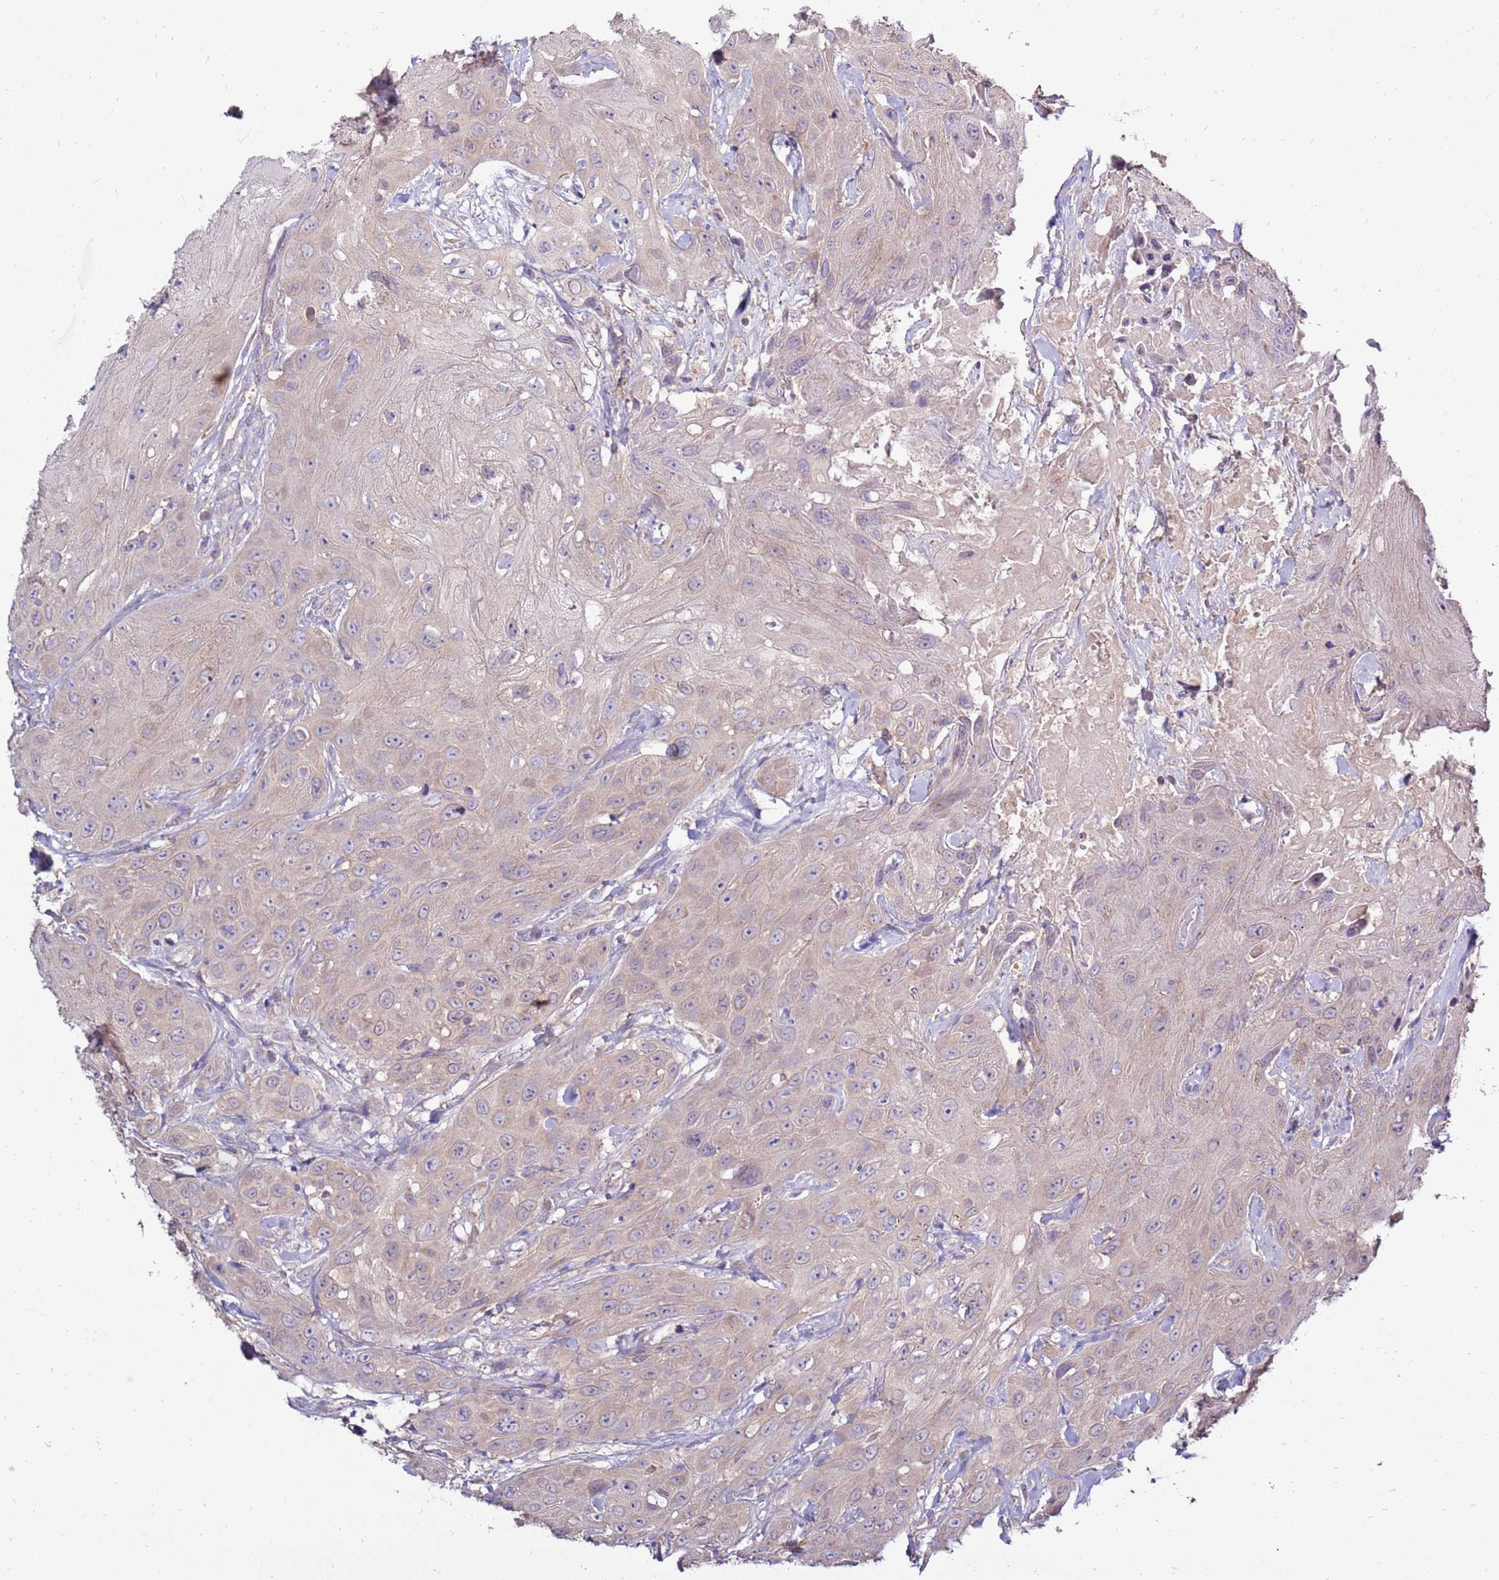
{"staining": {"intensity": "weak", "quantity": "<25%", "location": "cytoplasmic/membranous"}, "tissue": "head and neck cancer", "cell_type": "Tumor cells", "image_type": "cancer", "snomed": [{"axis": "morphology", "description": "Squamous cell carcinoma, NOS"}, {"axis": "topography", "description": "Head-Neck"}], "caption": "Tumor cells are negative for protein expression in human head and neck squamous cell carcinoma.", "gene": "TRAPPC4", "patient": {"sex": "male", "age": 81}}